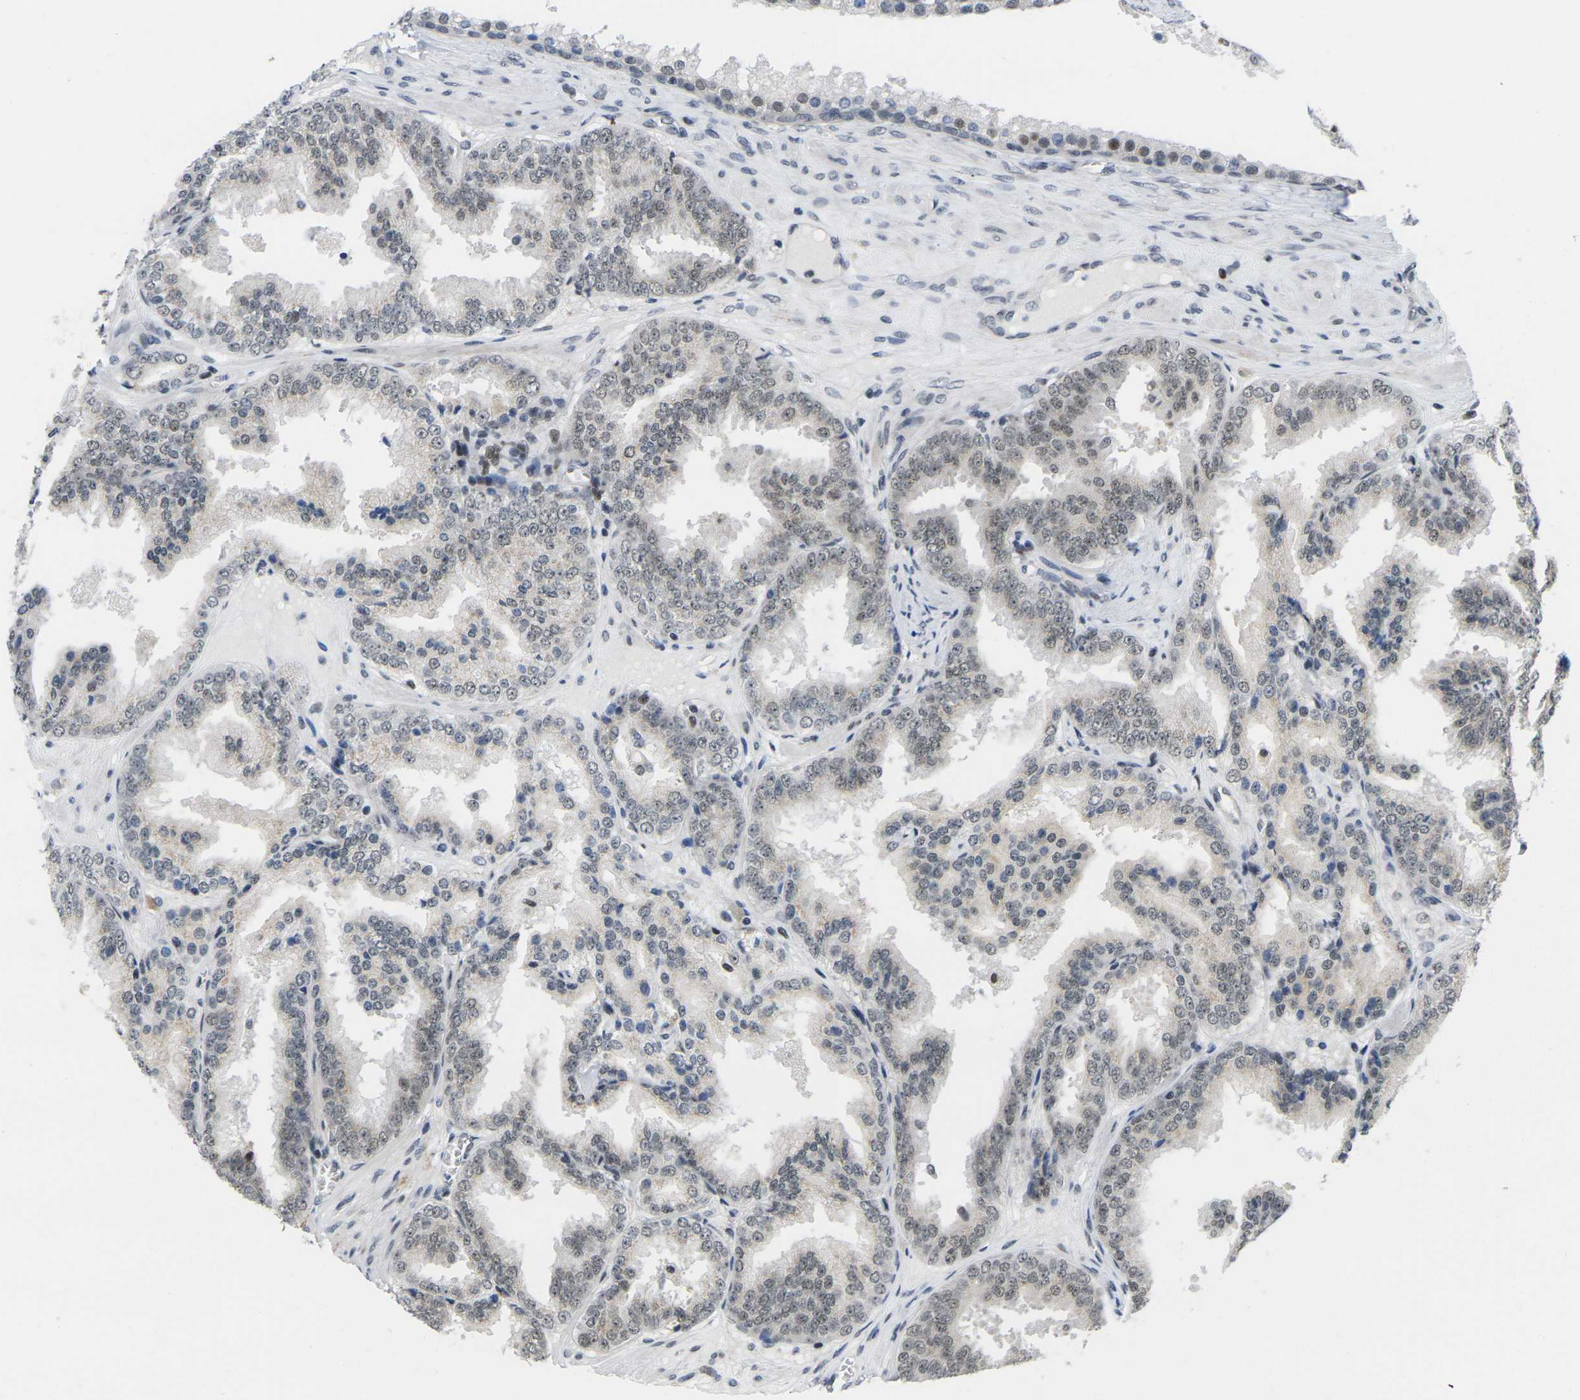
{"staining": {"intensity": "weak", "quantity": "25%-75%", "location": "nuclear"}, "tissue": "prostate cancer", "cell_type": "Tumor cells", "image_type": "cancer", "snomed": [{"axis": "morphology", "description": "Adenocarcinoma, High grade"}, {"axis": "topography", "description": "Prostate"}], "caption": "An IHC photomicrograph of tumor tissue is shown. Protein staining in brown highlights weak nuclear positivity in prostate adenocarcinoma (high-grade) within tumor cells.", "gene": "RBM7", "patient": {"sex": "male", "age": 61}}